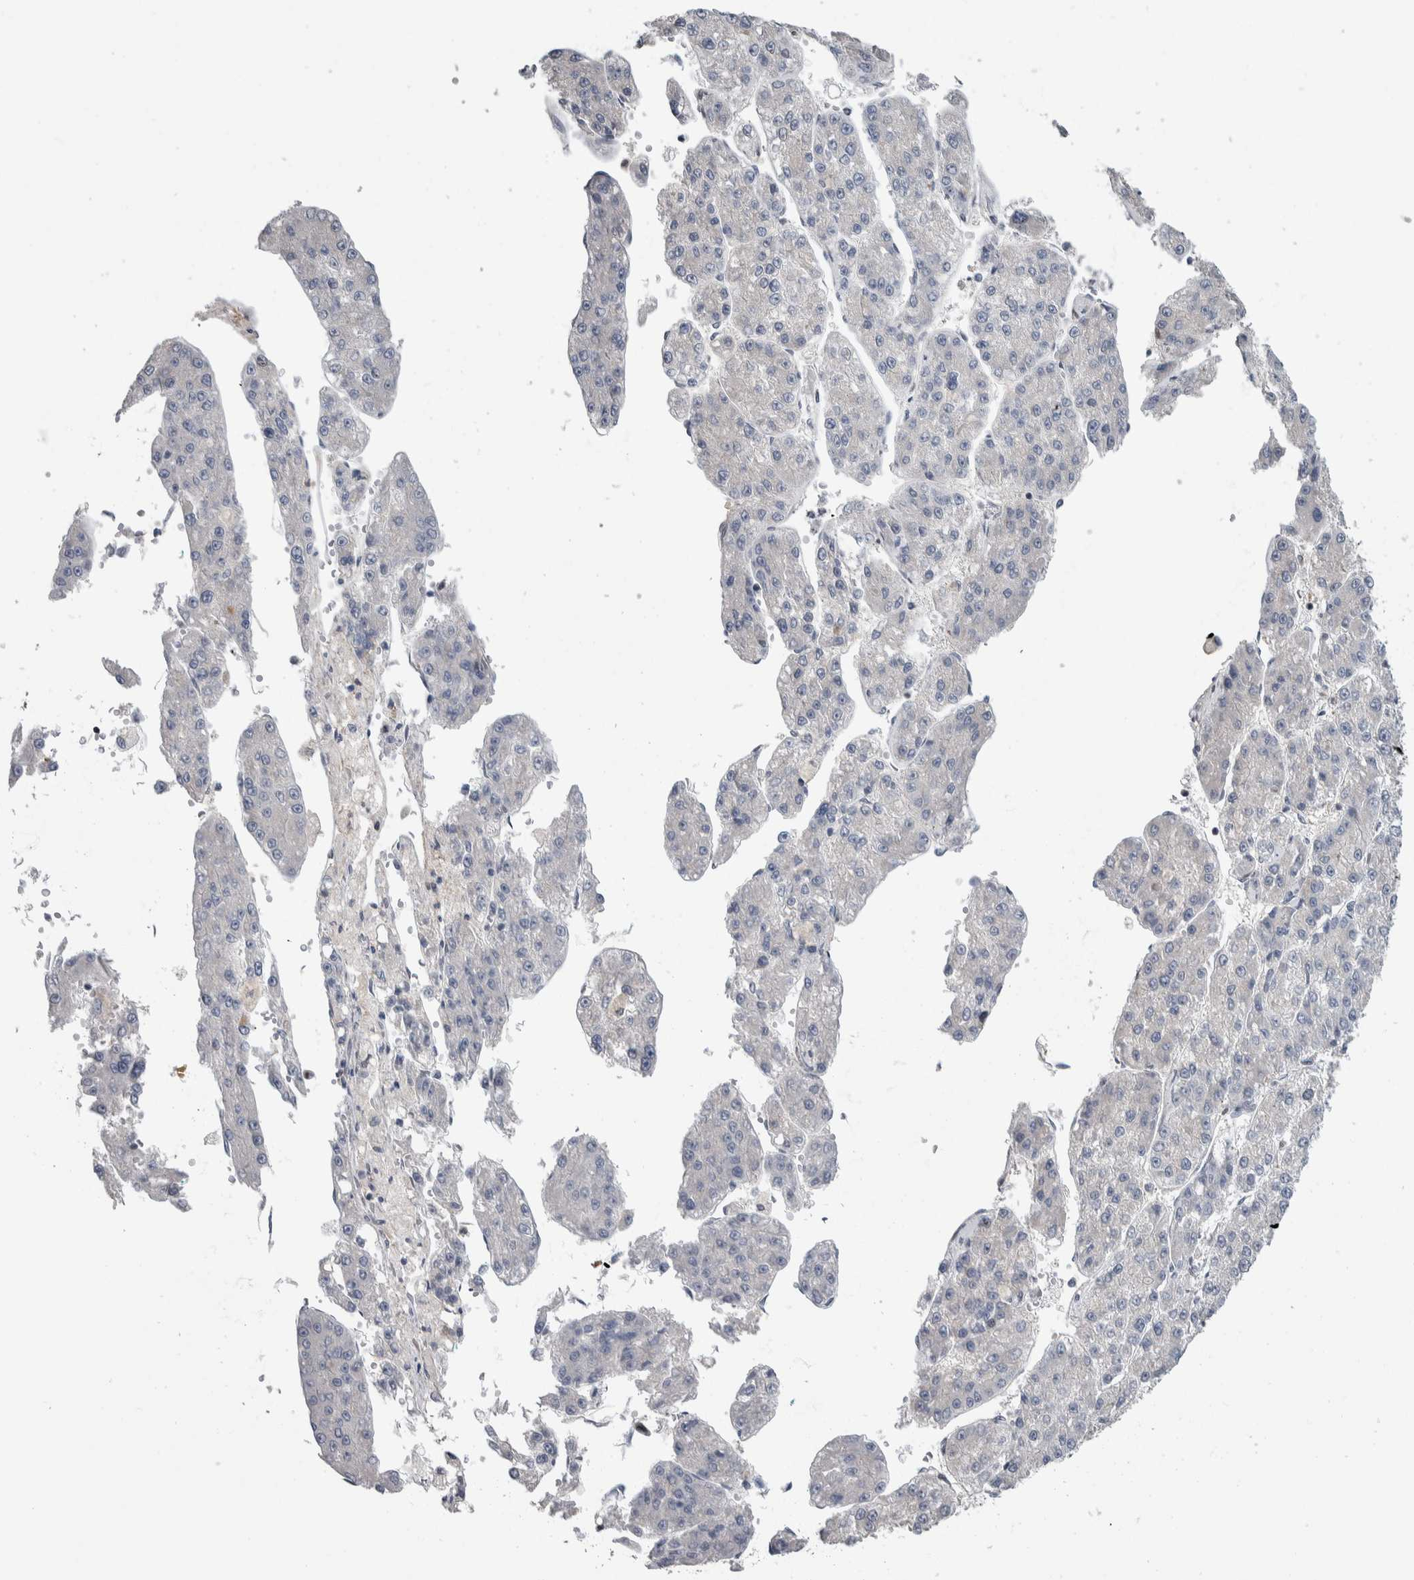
{"staining": {"intensity": "negative", "quantity": "none", "location": "none"}, "tissue": "liver cancer", "cell_type": "Tumor cells", "image_type": "cancer", "snomed": [{"axis": "morphology", "description": "Carcinoma, Hepatocellular, NOS"}, {"axis": "topography", "description": "Liver"}], "caption": "A histopathology image of liver hepatocellular carcinoma stained for a protein demonstrates no brown staining in tumor cells.", "gene": "TAX1BP1", "patient": {"sex": "female", "age": 73}}